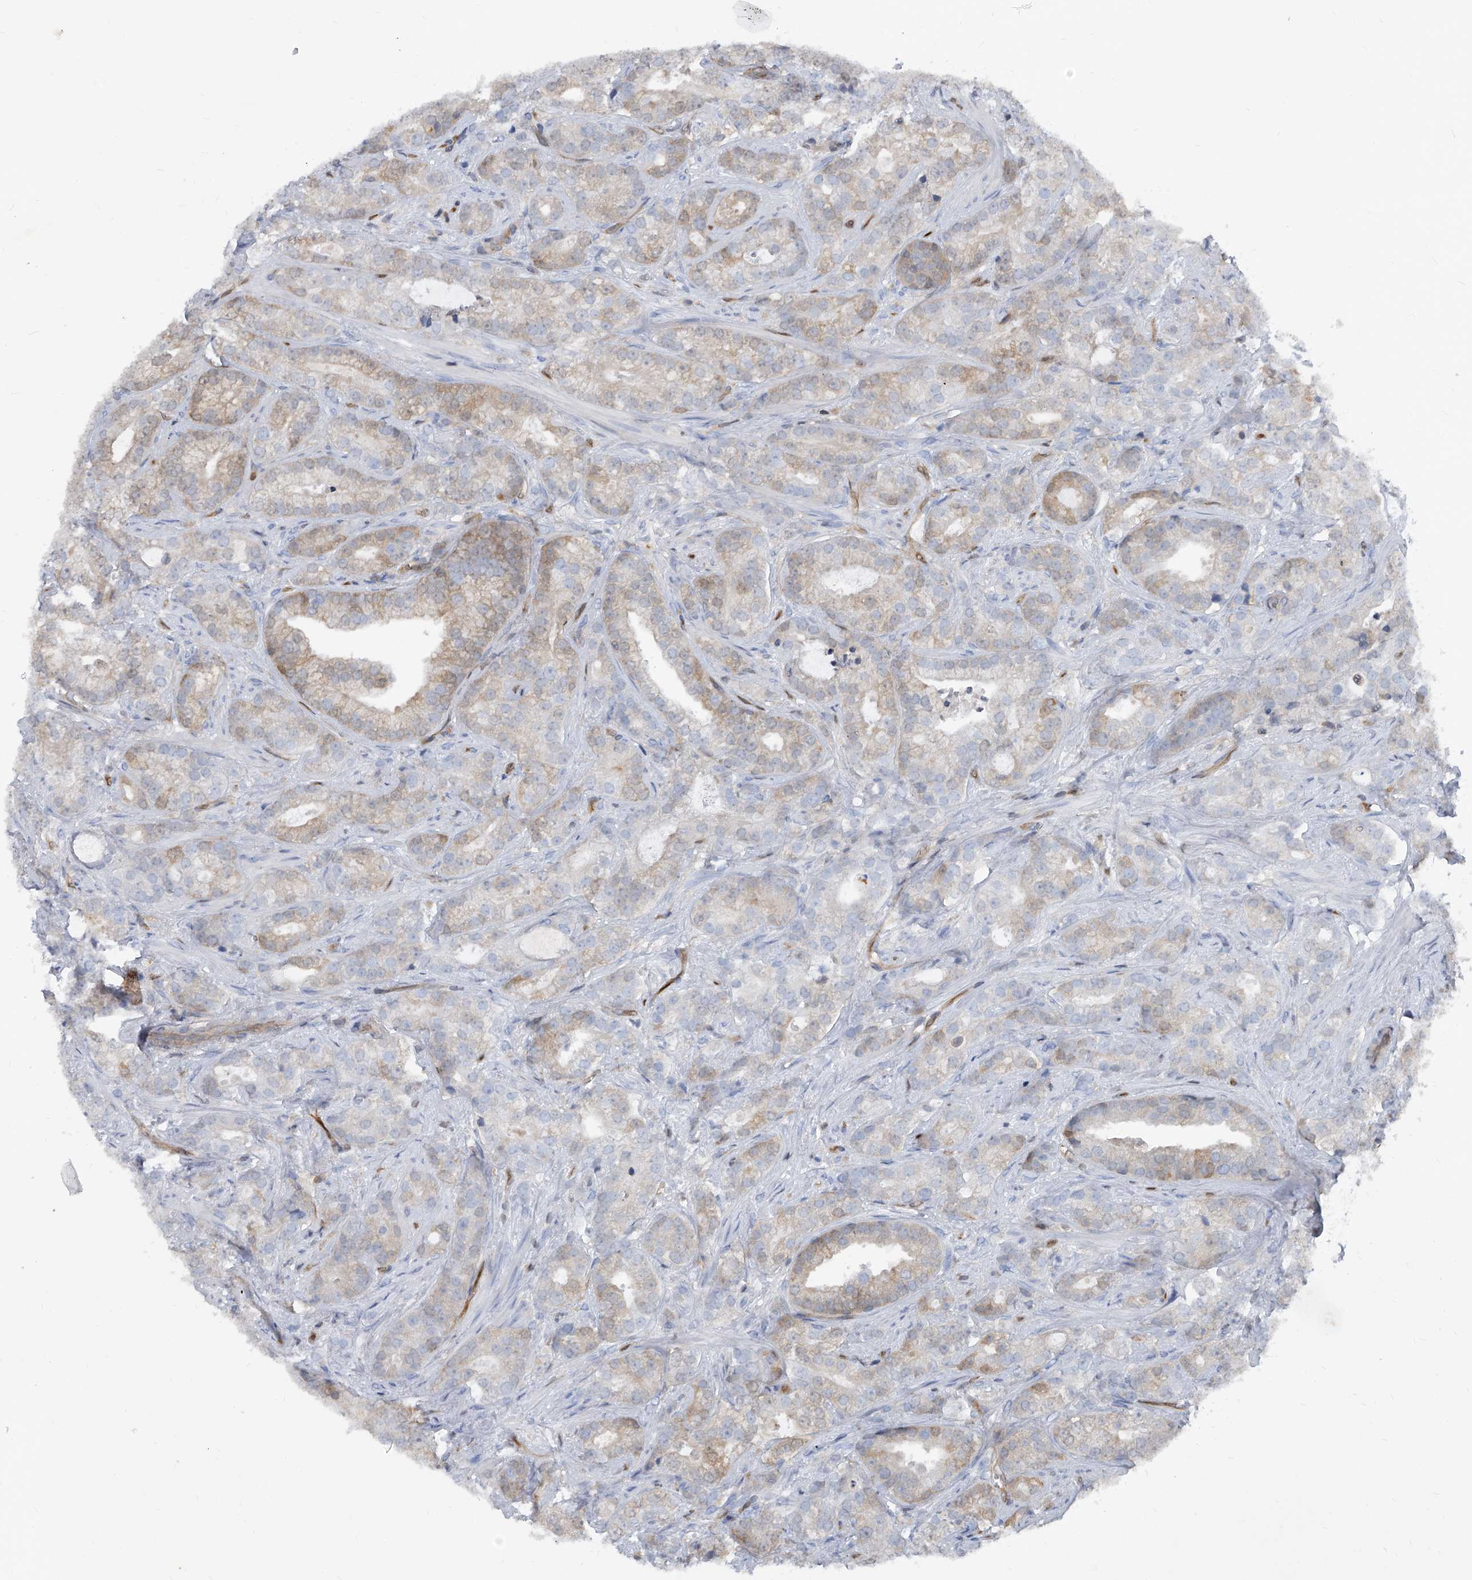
{"staining": {"intensity": "weak", "quantity": "<25%", "location": "cytoplasmic/membranous"}, "tissue": "prostate cancer", "cell_type": "Tumor cells", "image_type": "cancer", "snomed": [{"axis": "morphology", "description": "Adenocarcinoma, High grade"}, {"axis": "topography", "description": "Prostate and seminal vesicle, NOS"}], "caption": "Immunohistochemistry (IHC) of human prostate high-grade adenocarcinoma shows no expression in tumor cells.", "gene": "MAP2K6", "patient": {"sex": "male", "age": 67}}